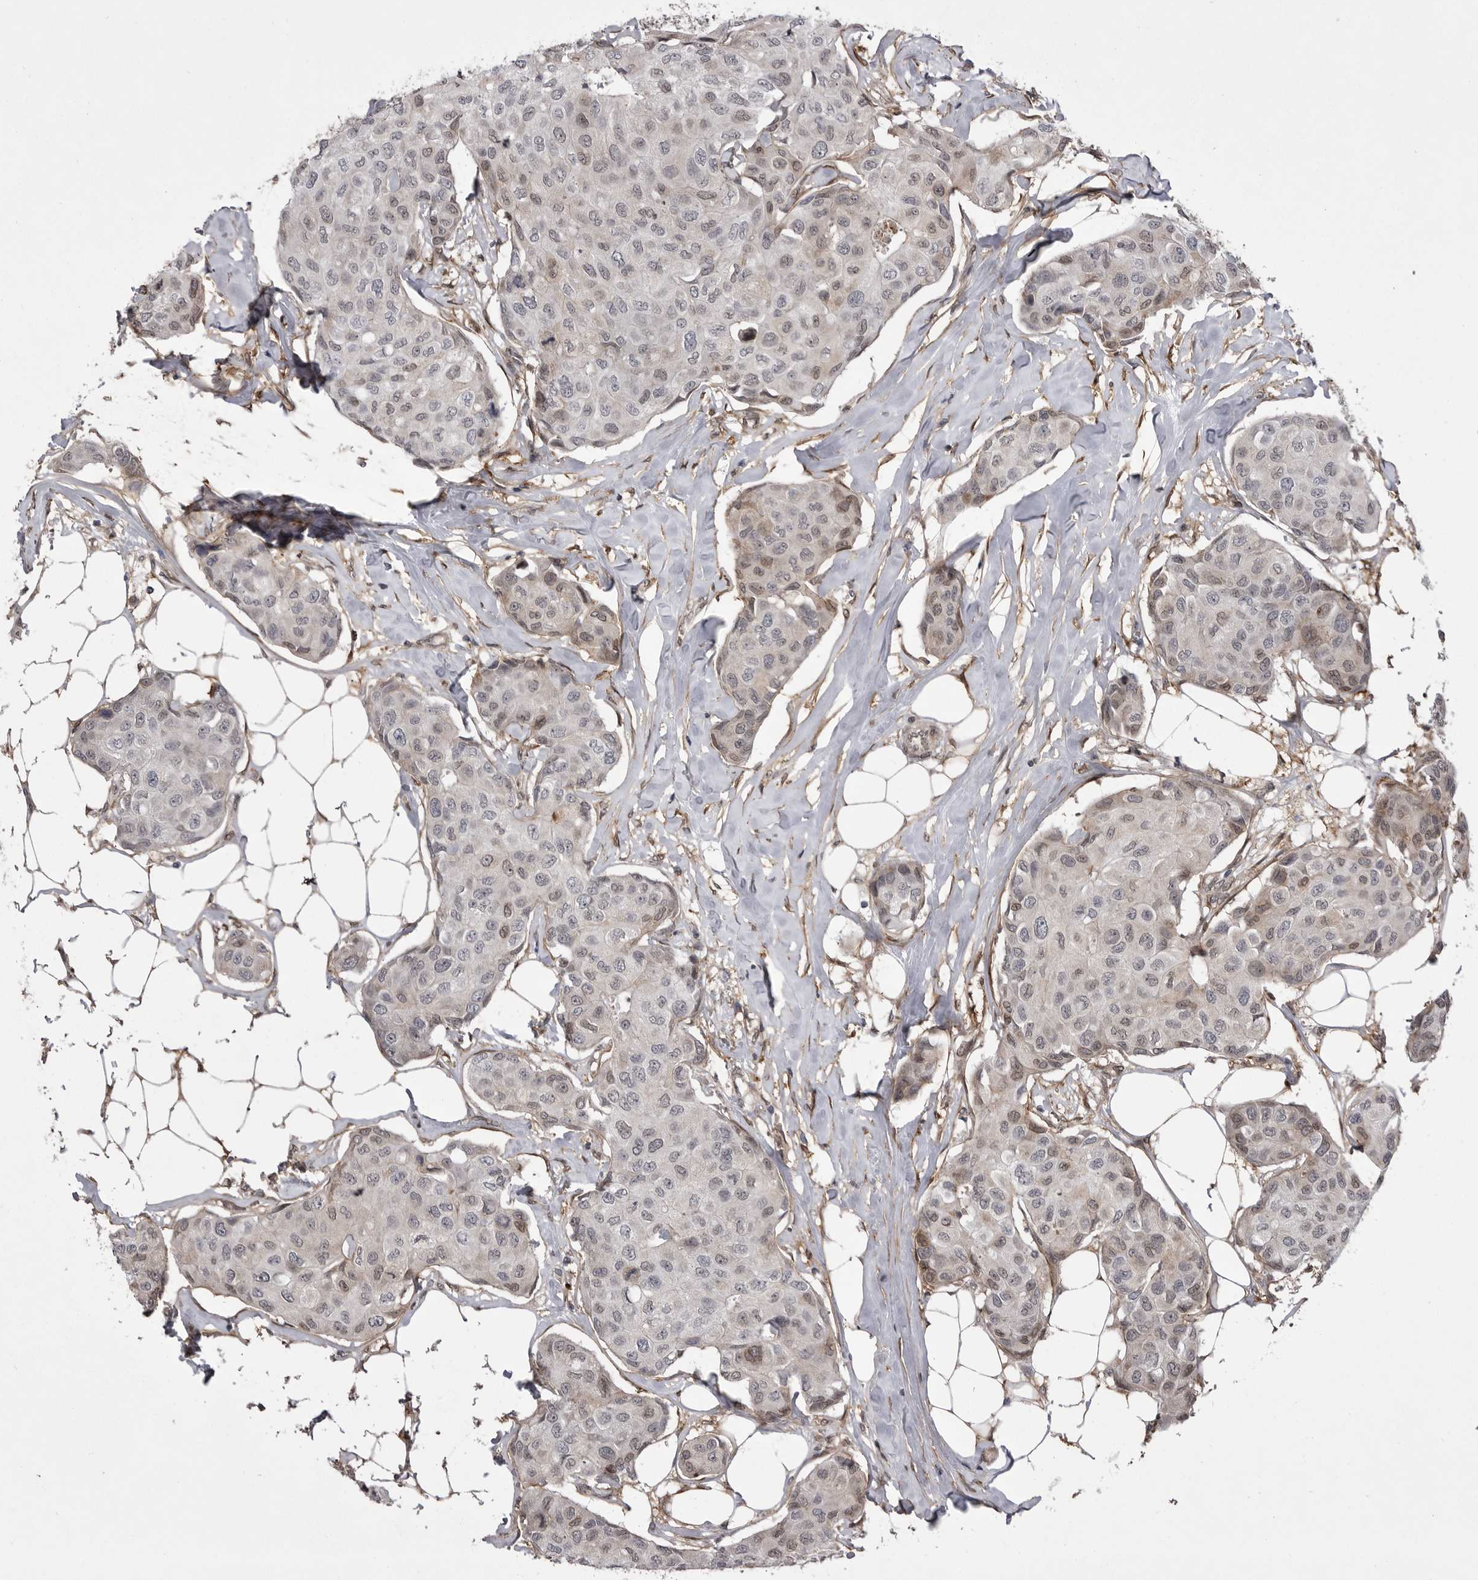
{"staining": {"intensity": "weak", "quantity": "<25%", "location": "cytoplasmic/membranous,nuclear"}, "tissue": "breast cancer", "cell_type": "Tumor cells", "image_type": "cancer", "snomed": [{"axis": "morphology", "description": "Duct carcinoma"}, {"axis": "topography", "description": "Breast"}], "caption": "Immunohistochemistry (IHC) of human breast cancer (infiltrating ductal carcinoma) shows no staining in tumor cells.", "gene": "ABL1", "patient": {"sex": "female", "age": 80}}